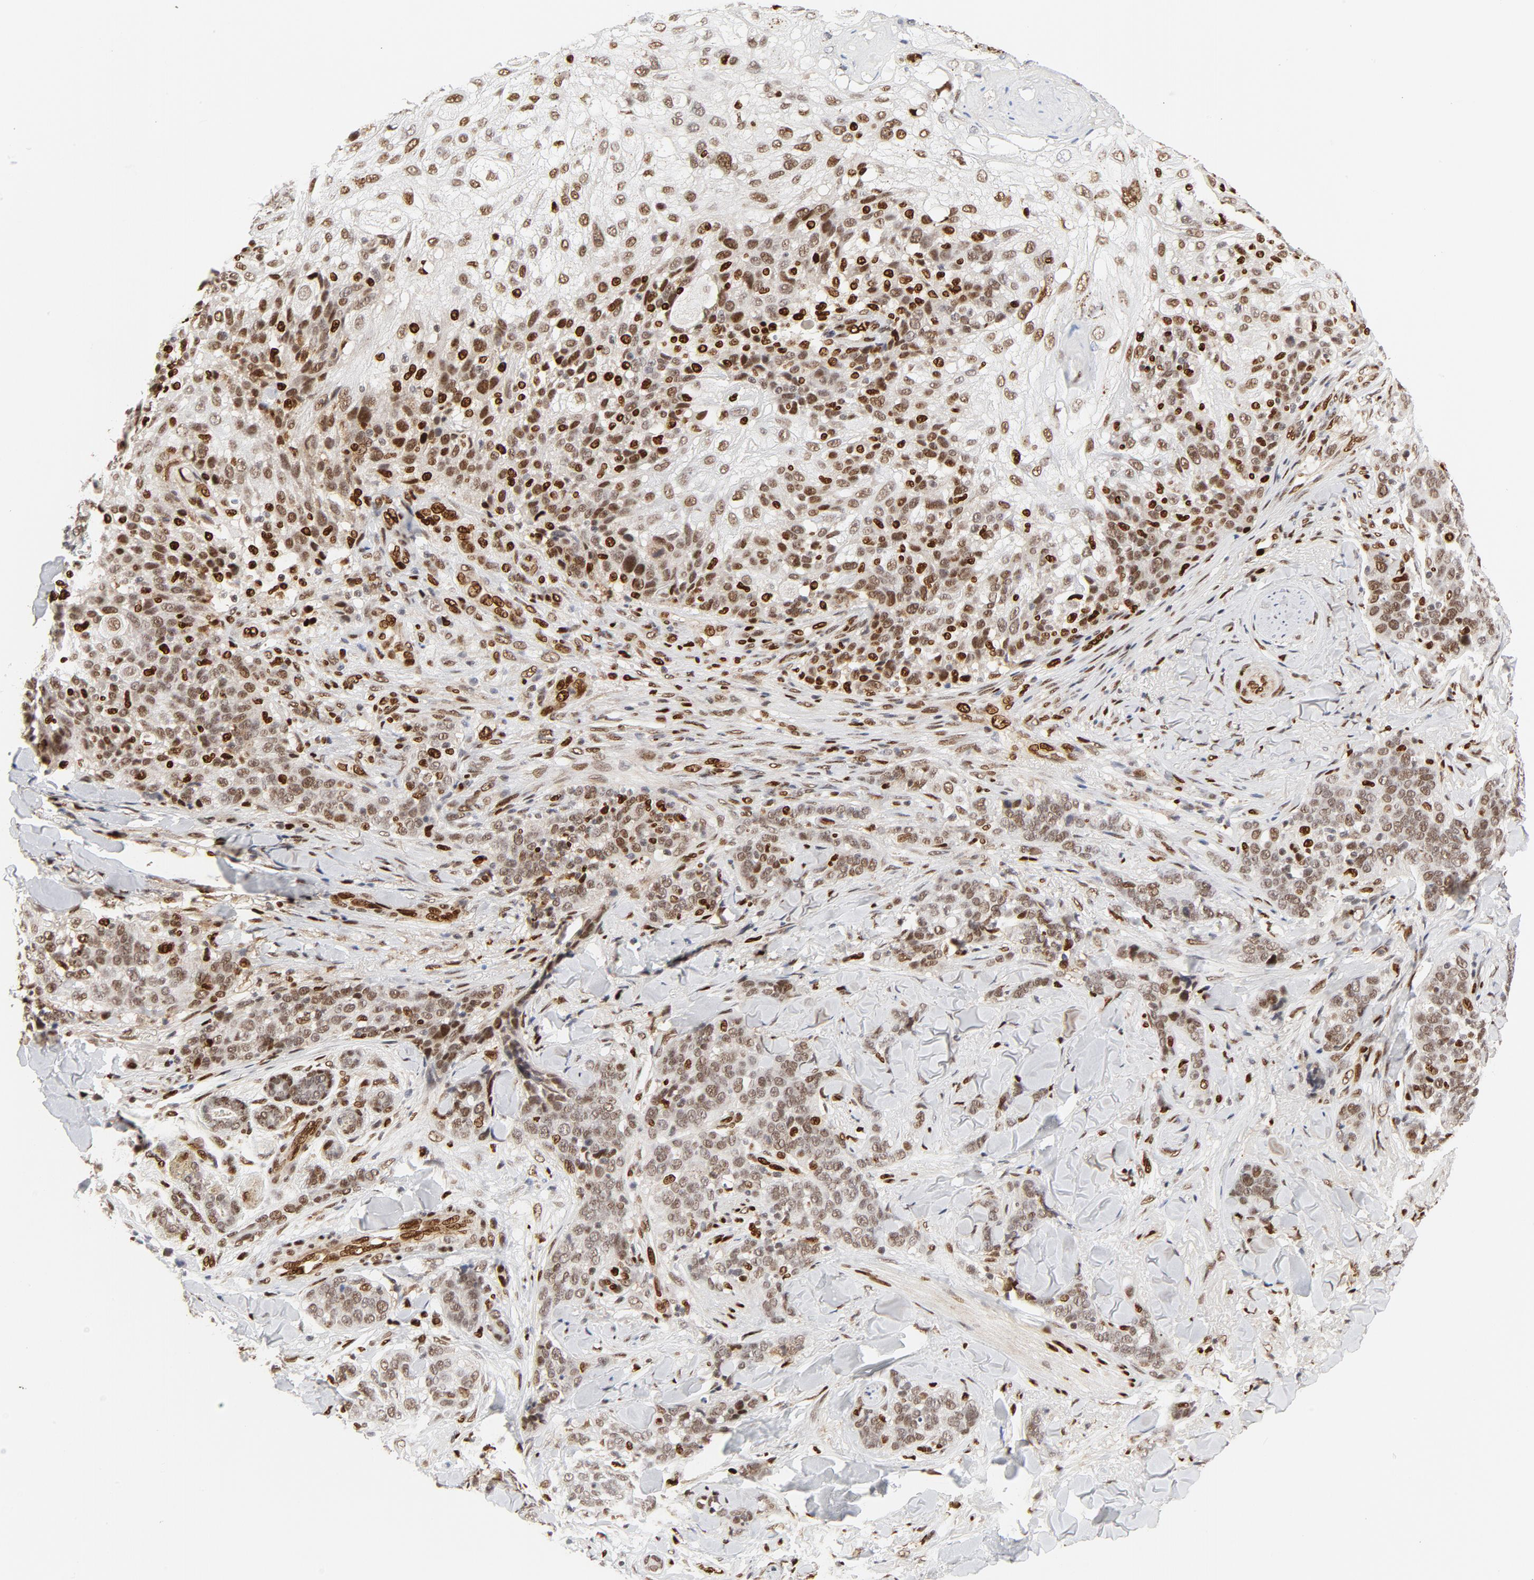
{"staining": {"intensity": "strong", "quantity": "<25%", "location": "nuclear"}, "tissue": "skin cancer", "cell_type": "Tumor cells", "image_type": "cancer", "snomed": [{"axis": "morphology", "description": "Normal tissue, NOS"}, {"axis": "morphology", "description": "Squamous cell carcinoma, NOS"}, {"axis": "topography", "description": "Skin"}], "caption": "Strong nuclear protein positivity is present in approximately <25% of tumor cells in skin cancer (squamous cell carcinoma). Immunohistochemistry (ihc) stains the protein of interest in brown and the nuclei are stained blue.", "gene": "MEF2A", "patient": {"sex": "female", "age": 83}}